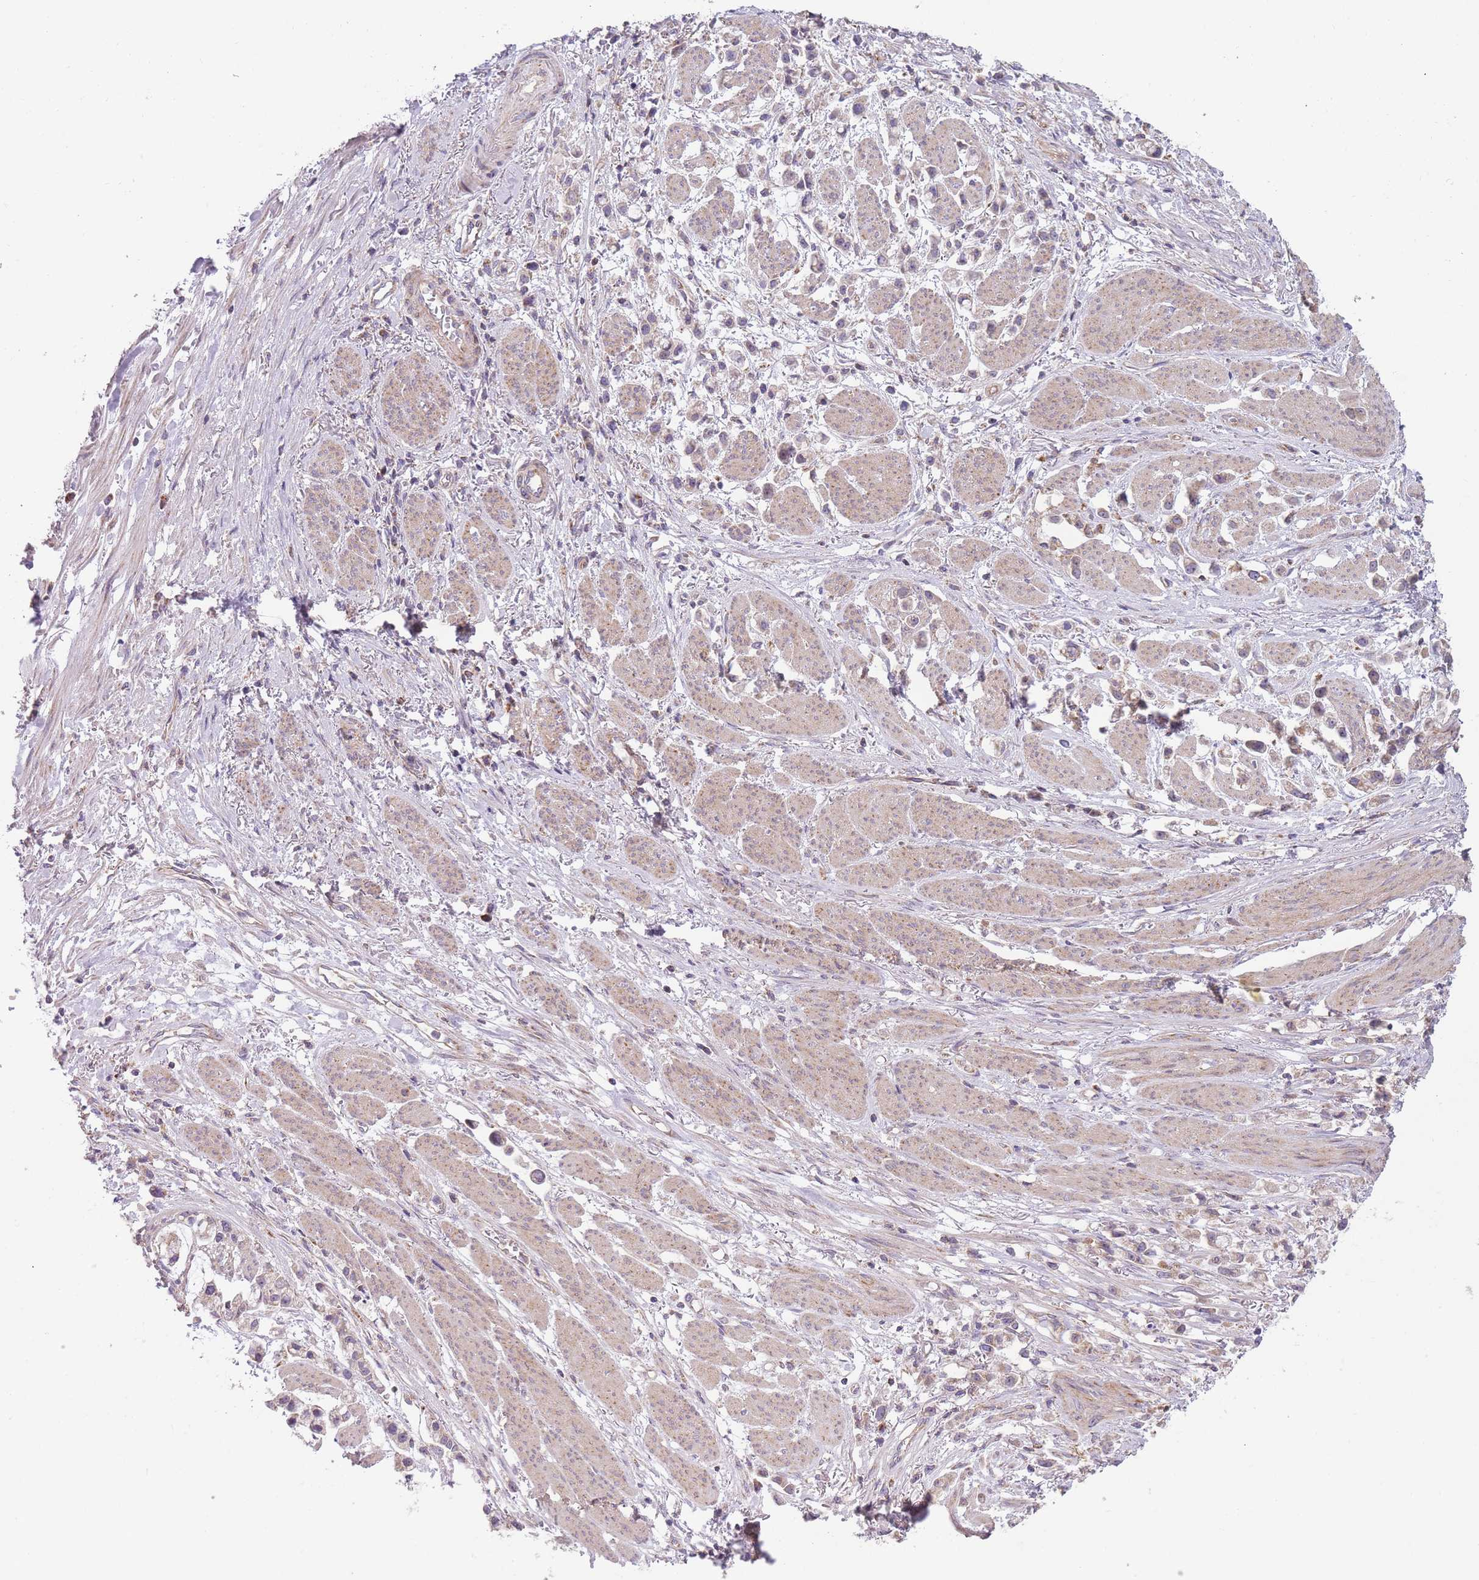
{"staining": {"intensity": "weak", "quantity": "<25%", "location": "cytoplasmic/membranous"}, "tissue": "stomach cancer", "cell_type": "Tumor cells", "image_type": "cancer", "snomed": [{"axis": "morphology", "description": "Adenocarcinoma, NOS"}, {"axis": "topography", "description": "Stomach"}], "caption": "Tumor cells are negative for protein expression in human adenocarcinoma (stomach).", "gene": "NDUFA9", "patient": {"sex": "female", "age": 81}}